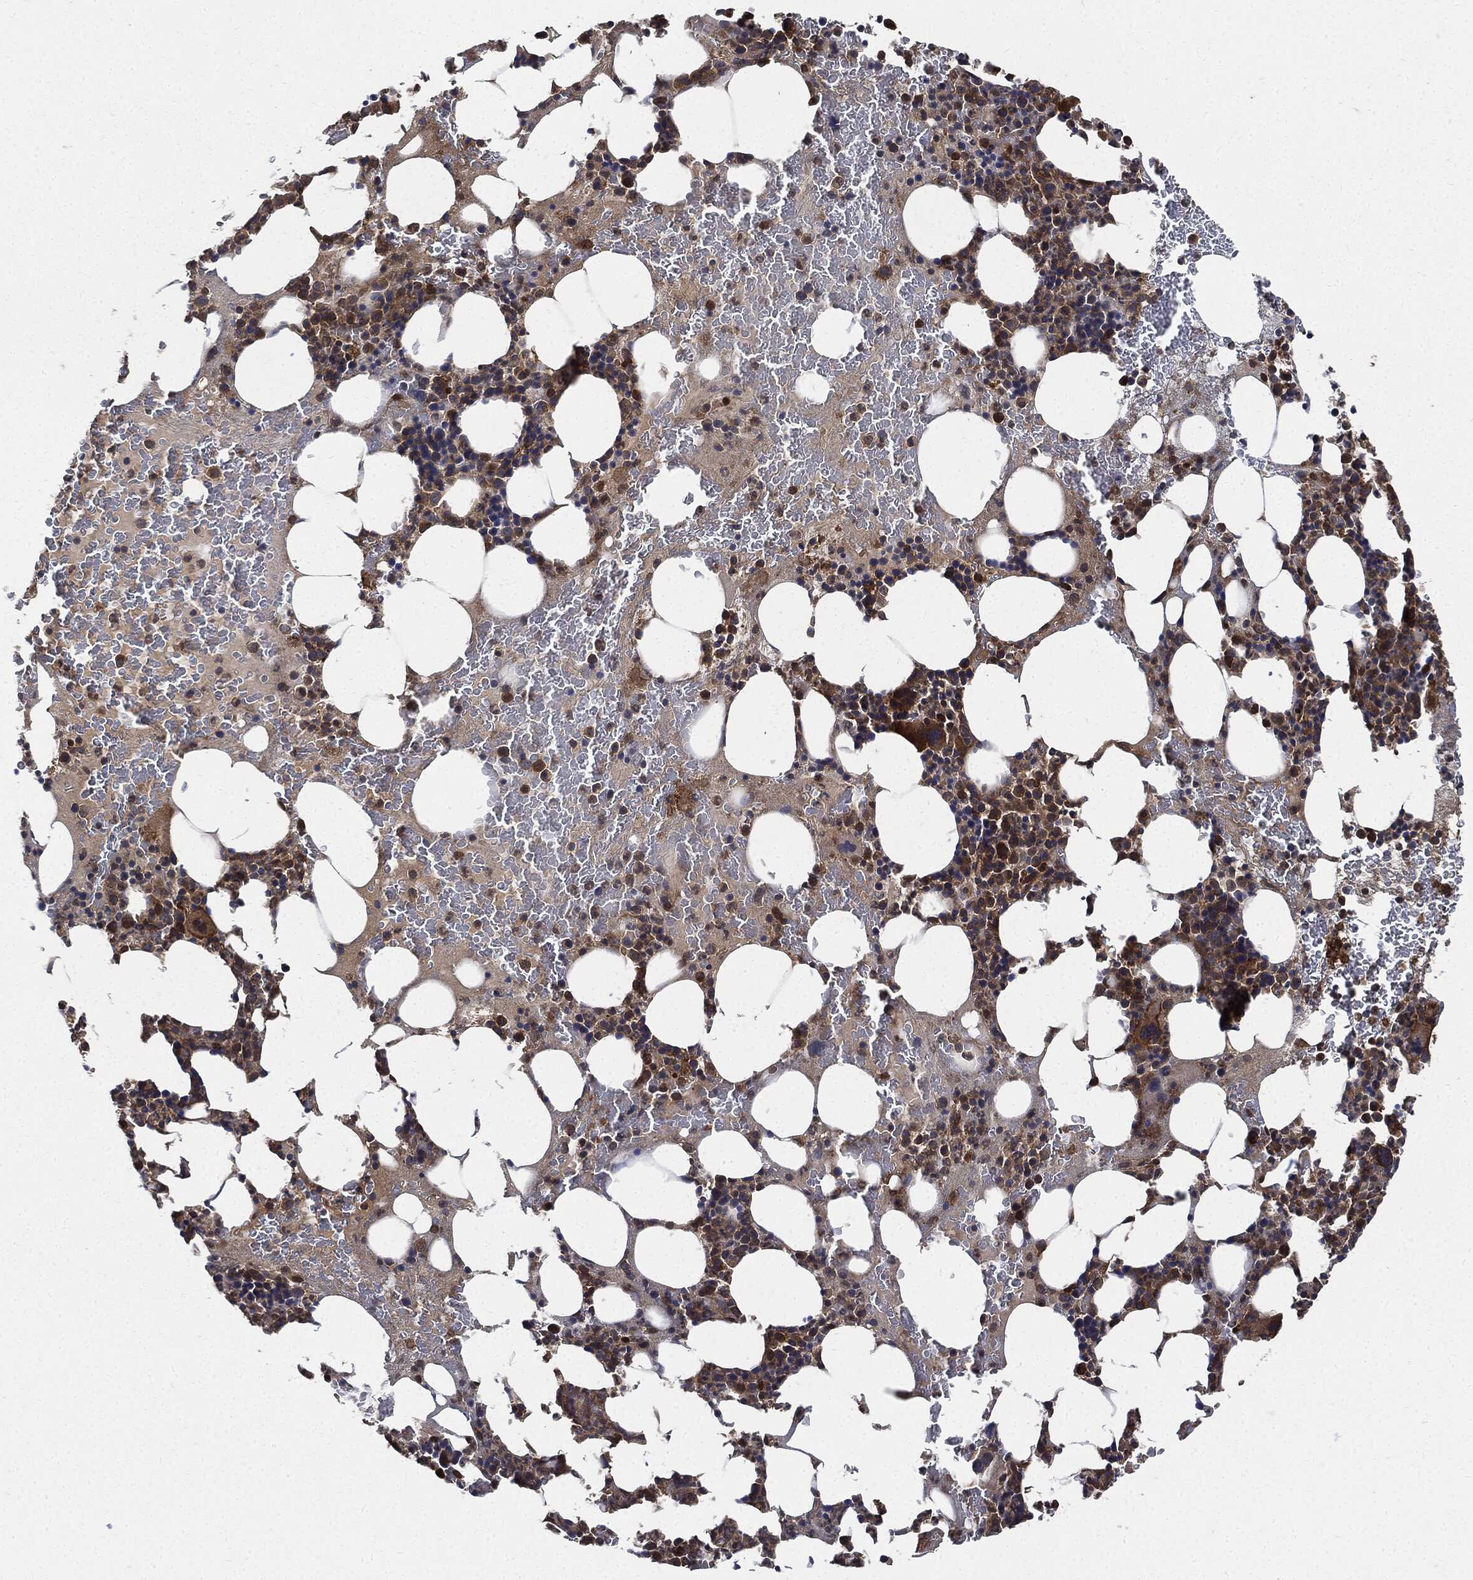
{"staining": {"intensity": "moderate", "quantity": "25%-75%", "location": "cytoplasmic/membranous"}, "tissue": "bone marrow", "cell_type": "Hematopoietic cells", "image_type": "normal", "snomed": [{"axis": "morphology", "description": "Normal tissue, NOS"}, {"axis": "topography", "description": "Bone marrow"}], "caption": "IHC image of benign bone marrow stained for a protein (brown), which shows medium levels of moderate cytoplasmic/membranous staining in approximately 25%-75% of hematopoietic cells.", "gene": "XPNPEP1", "patient": {"sex": "male", "age": 83}}